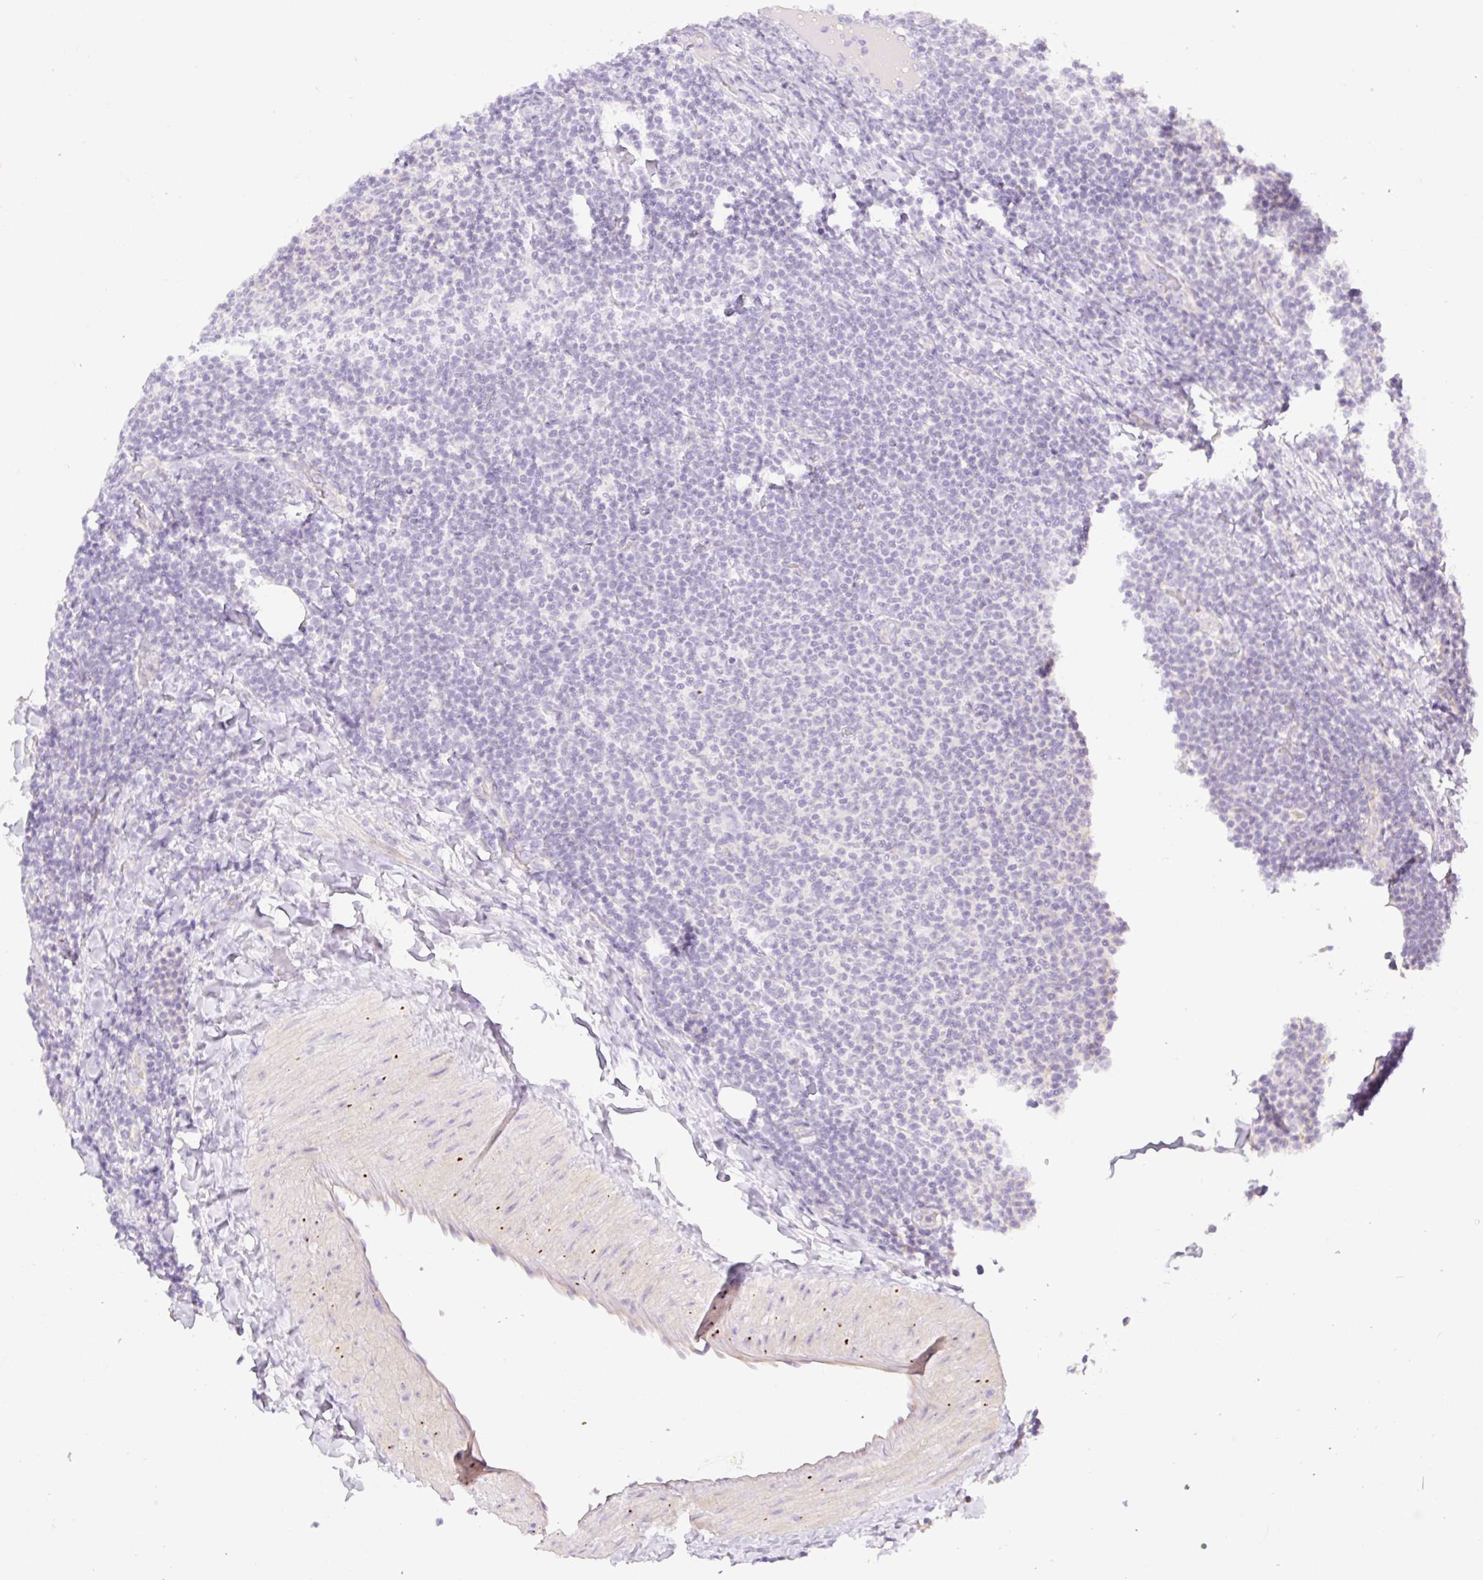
{"staining": {"intensity": "negative", "quantity": "none", "location": "none"}, "tissue": "lymphoma", "cell_type": "Tumor cells", "image_type": "cancer", "snomed": [{"axis": "morphology", "description": "Malignant lymphoma, non-Hodgkin's type, Low grade"}, {"axis": "topography", "description": "Lymph node"}], "caption": "Malignant lymphoma, non-Hodgkin's type (low-grade) stained for a protein using immunohistochemistry exhibits no expression tumor cells.", "gene": "MIA2", "patient": {"sex": "male", "age": 66}}